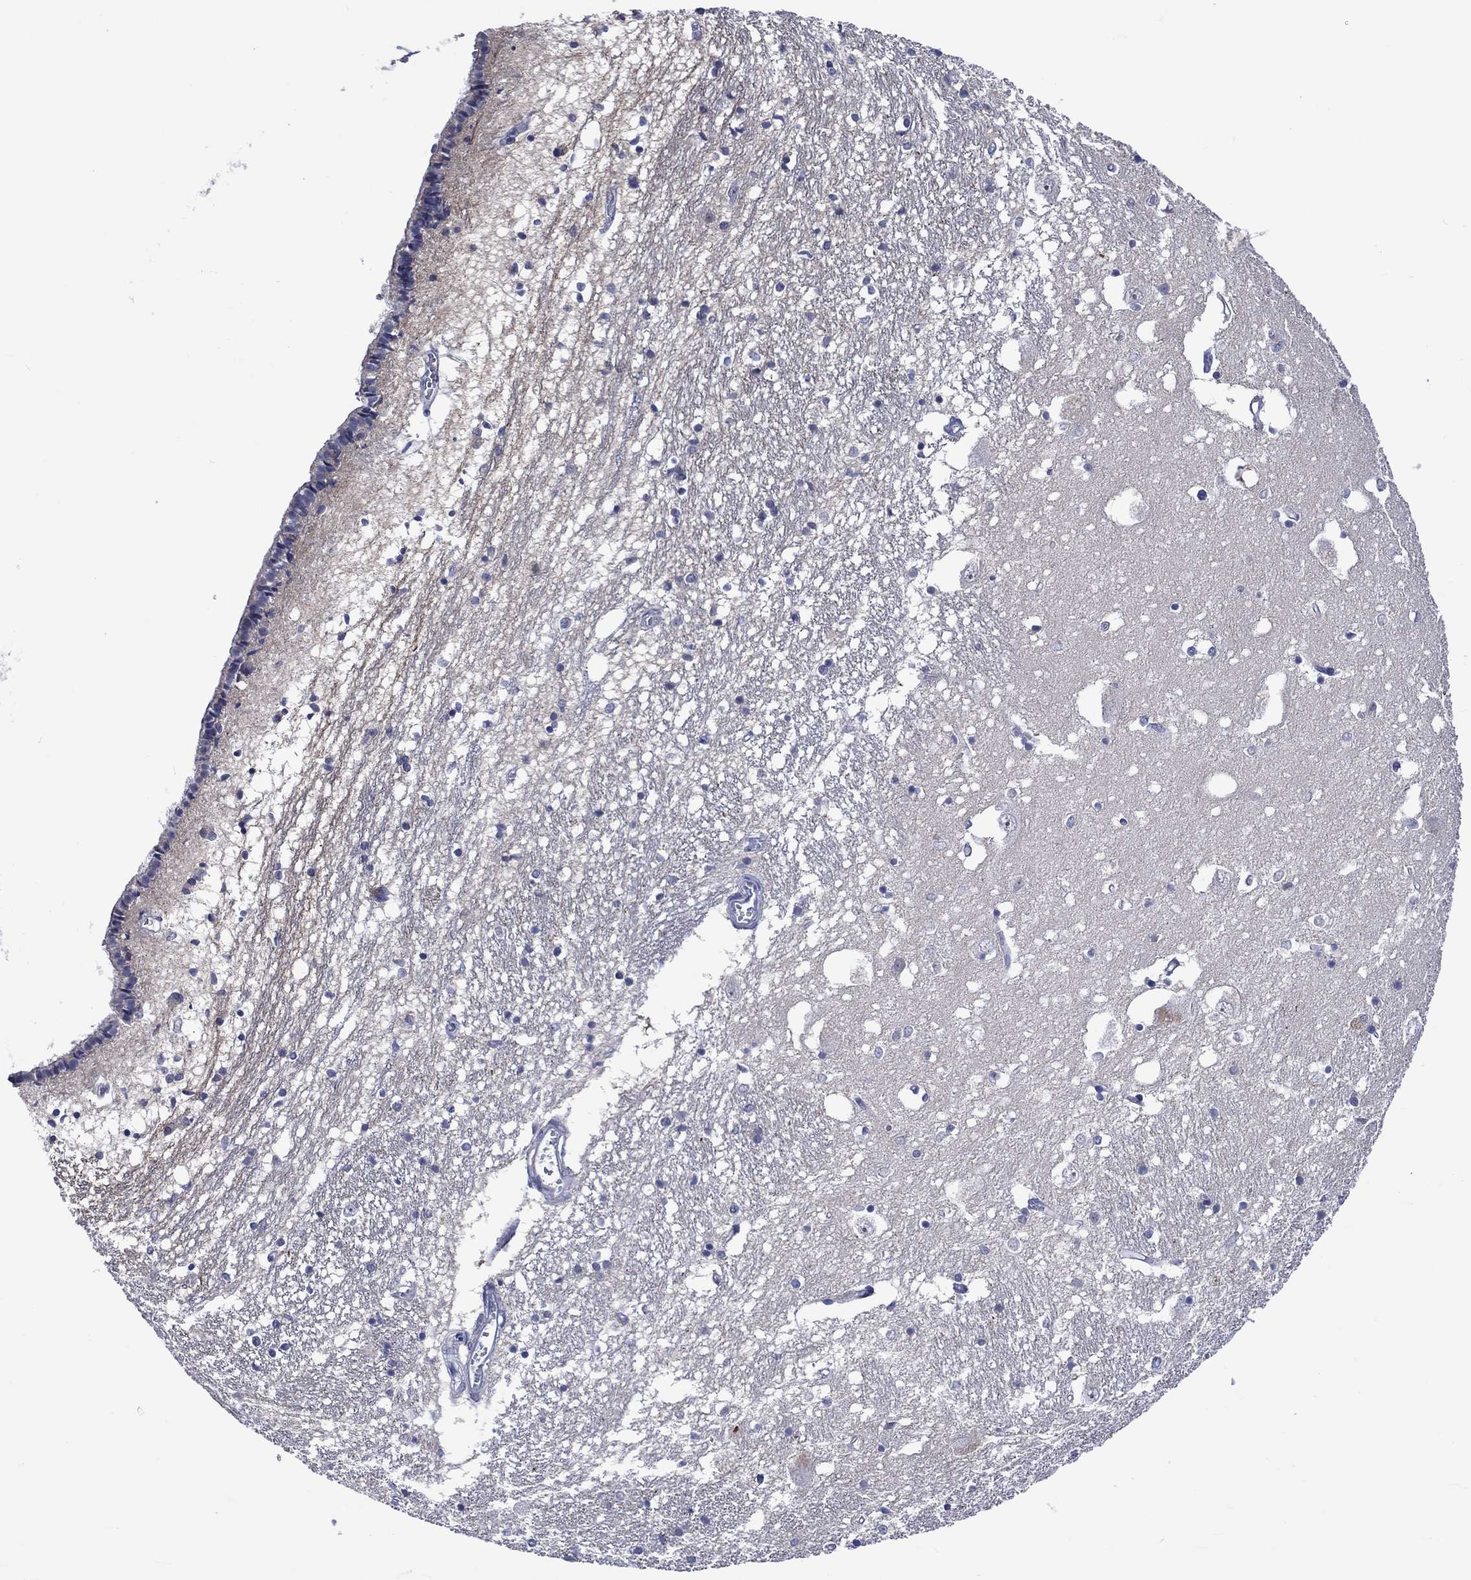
{"staining": {"intensity": "negative", "quantity": "none", "location": "none"}, "tissue": "caudate", "cell_type": "Glial cells", "image_type": "normal", "snomed": [{"axis": "morphology", "description": "Normal tissue, NOS"}, {"axis": "topography", "description": "Lateral ventricle wall"}], "caption": "Glial cells are negative for brown protein staining in normal caudate. (Stains: DAB immunohistochemistry (IHC) with hematoxylin counter stain, Microscopy: brightfield microscopy at high magnification).", "gene": "E2F8", "patient": {"sex": "female", "age": 71}}